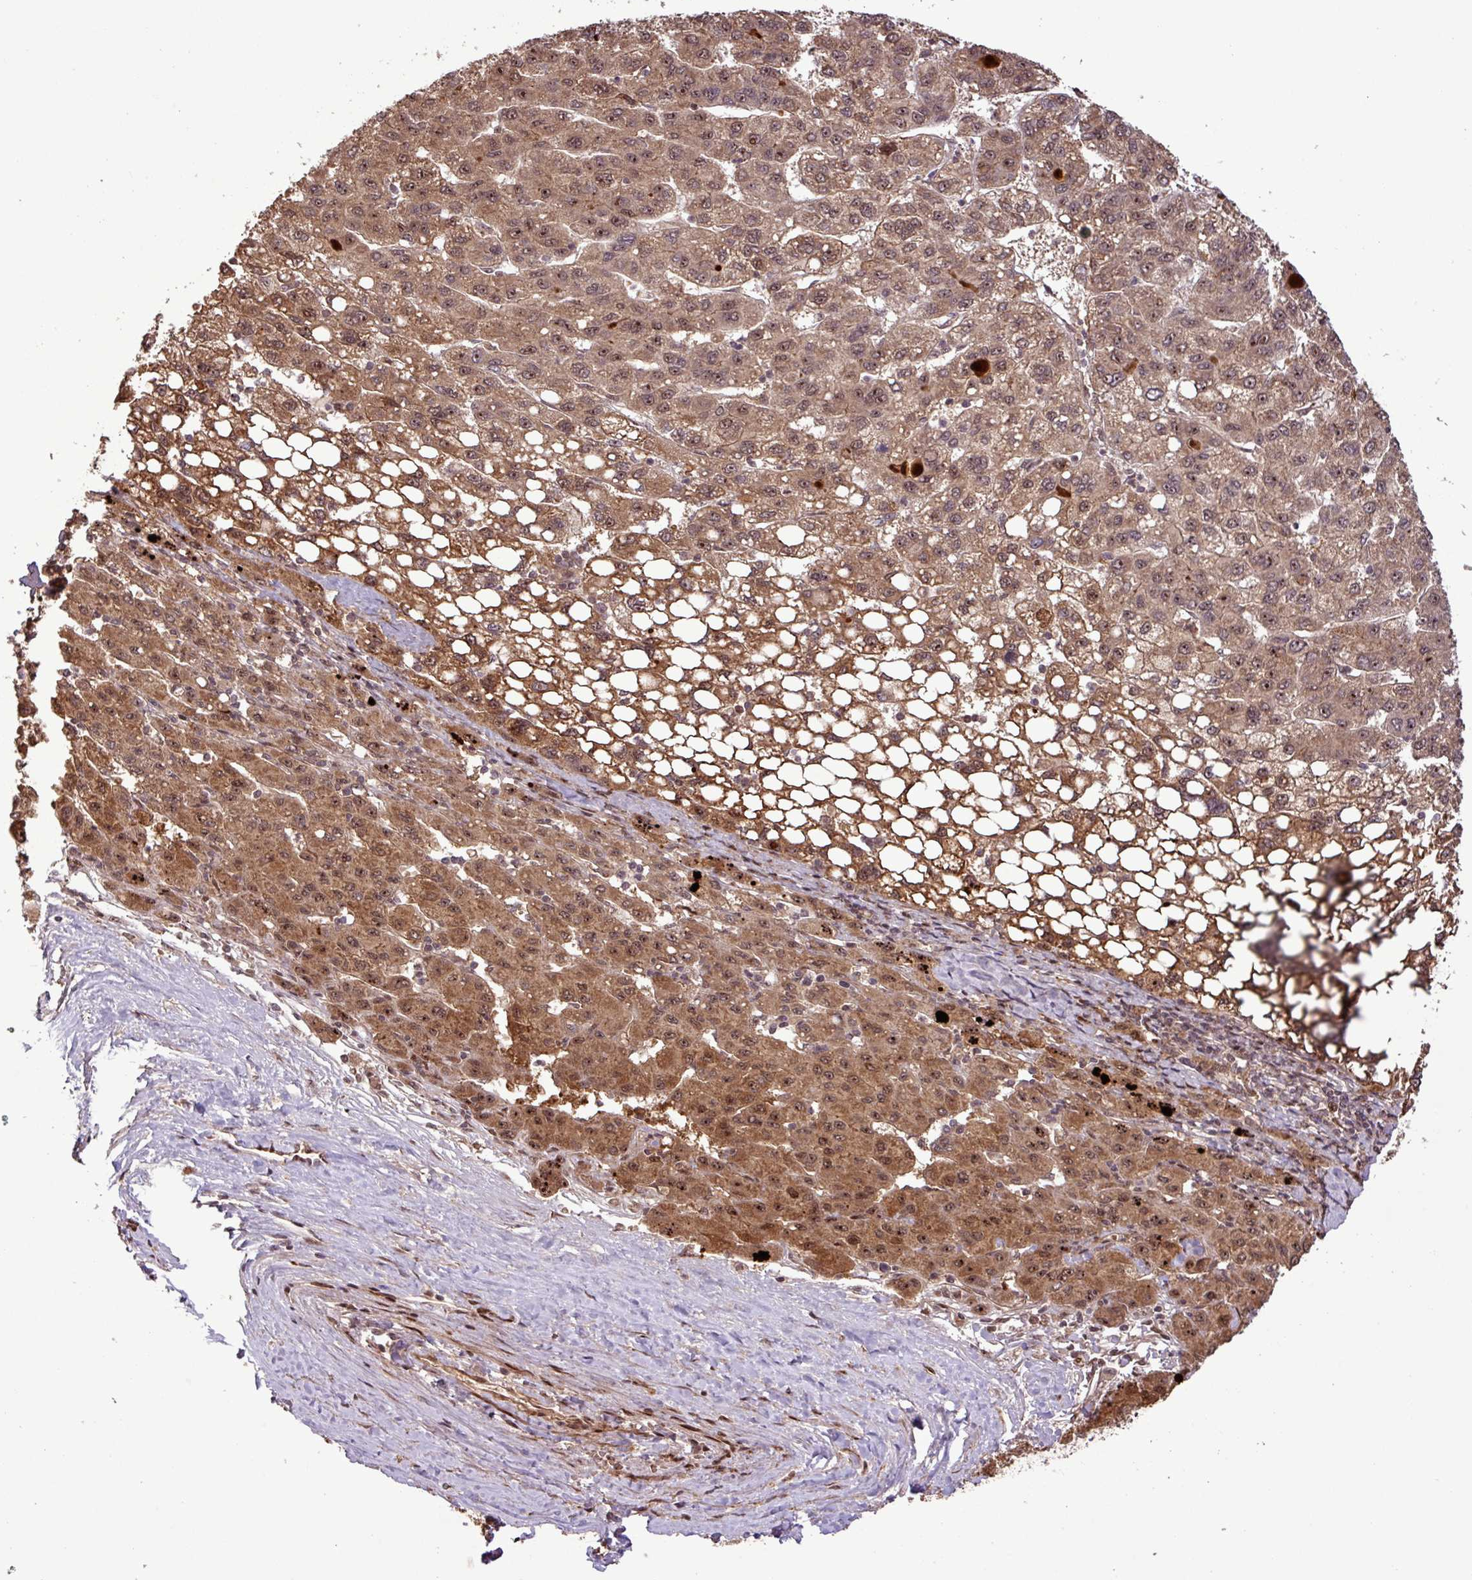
{"staining": {"intensity": "moderate", "quantity": ">75%", "location": "cytoplasmic/membranous,nuclear"}, "tissue": "liver cancer", "cell_type": "Tumor cells", "image_type": "cancer", "snomed": [{"axis": "morphology", "description": "Carcinoma, Hepatocellular, NOS"}, {"axis": "topography", "description": "Liver"}], "caption": "There is medium levels of moderate cytoplasmic/membranous and nuclear expression in tumor cells of liver hepatocellular carcinoma, as demonstrated by immunohistochemical staining (brown color).", "gene": "SLC22A24", "patient": {"sex": "female", "age": 82}}